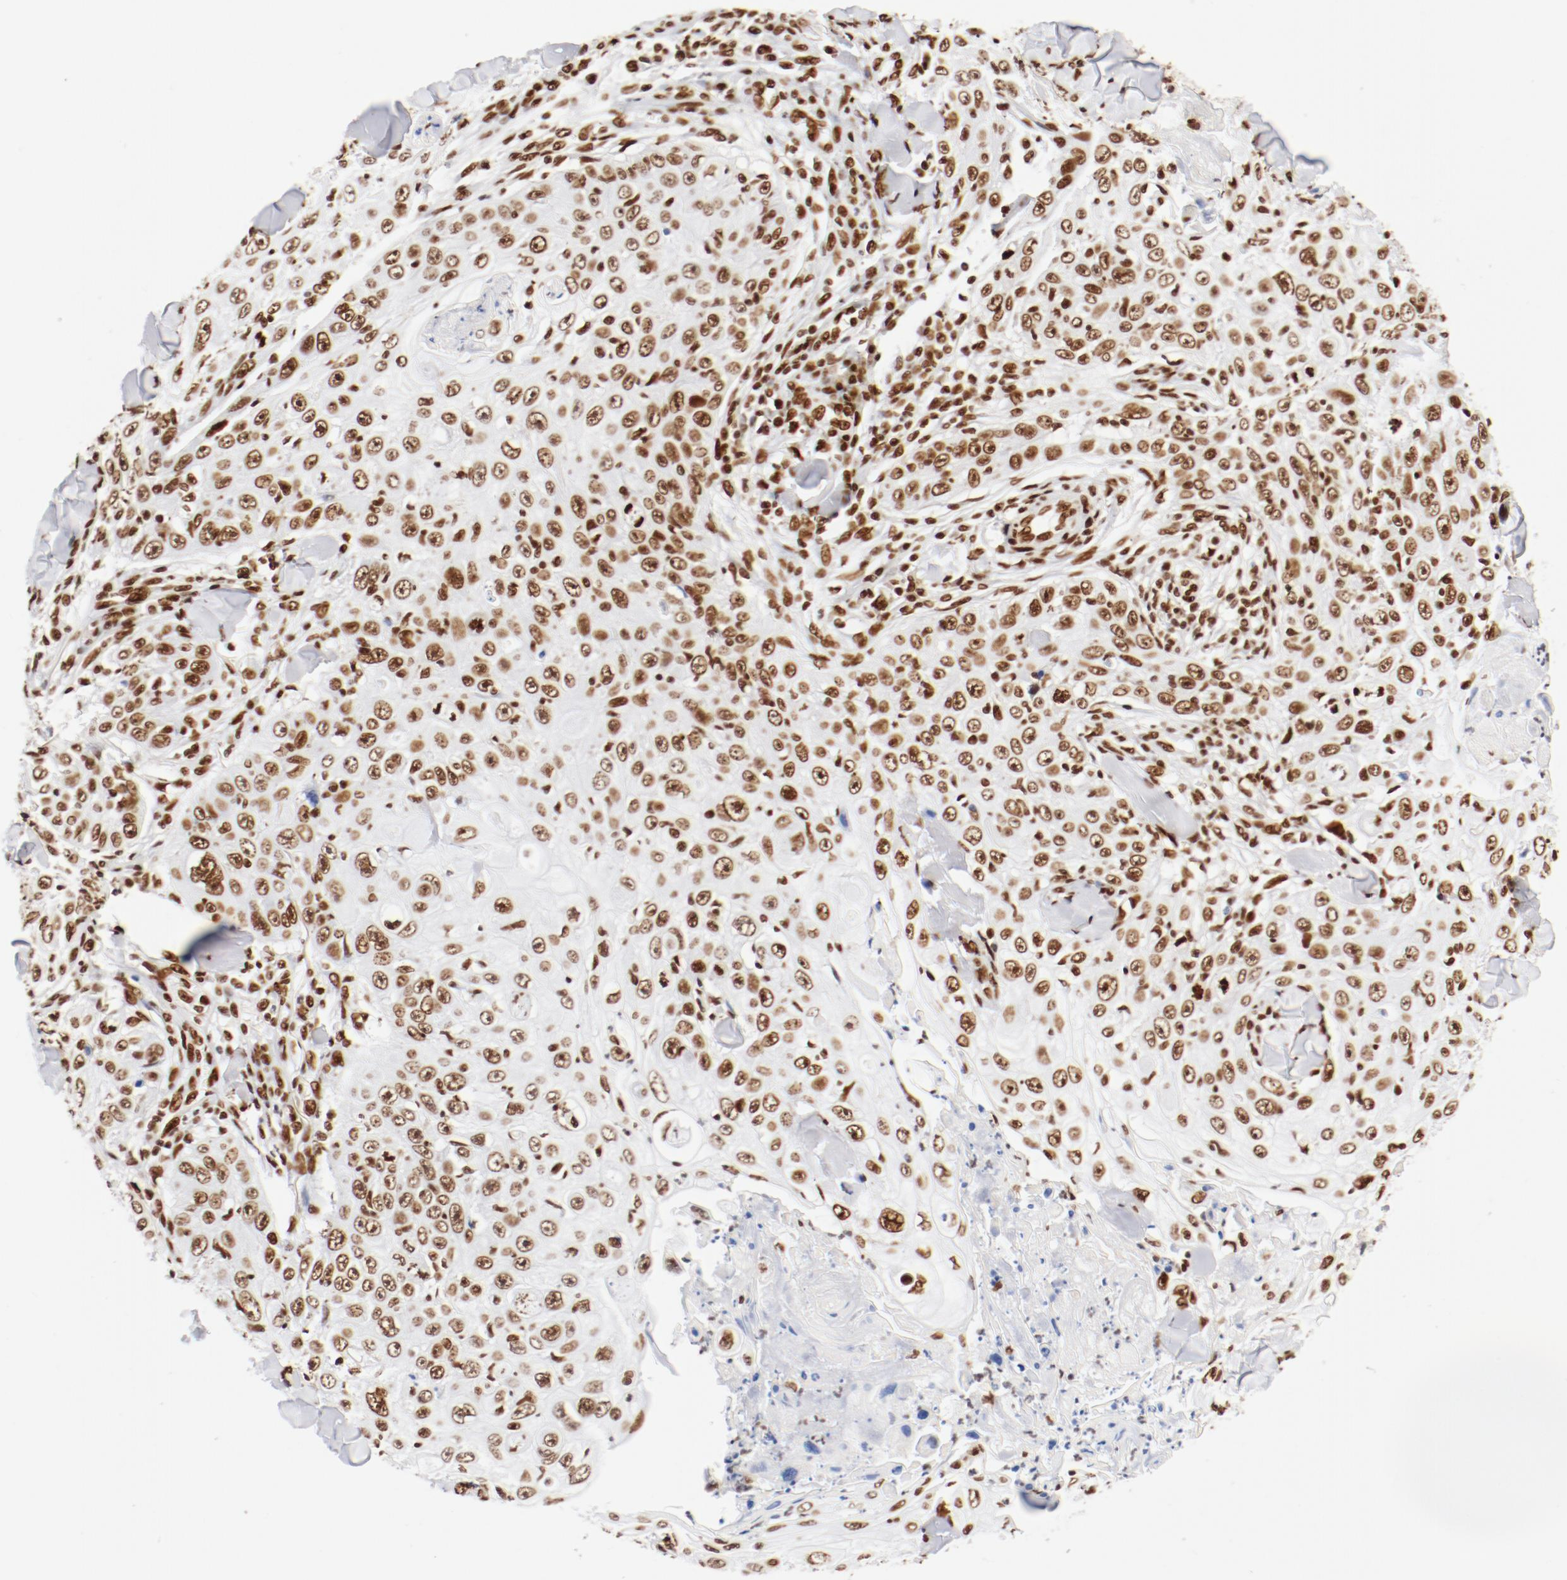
{"staining": {"intensity": "moderate", "quantity": ">75%", "location": "nuclear"}, "tissue": "skin cancer", "cell_type": "Tumor cells", "image_type": "cancer", "snomed": [{"axis": "morphology", "description": "Squamous cell carcinoma, NOS"}, {"axis": "topography", "description": "Skin"}], "caption": "Immunohistochemistry of skin squamous cell carcinoma exhibits medium levels of moderate nuclear expression in approximately >75% of tumor cells. (DAB = brown stain, brightfield microscopy at high magnification).", "gene": "CTBP1", "patient": {"sex": "male", "age": 86}}